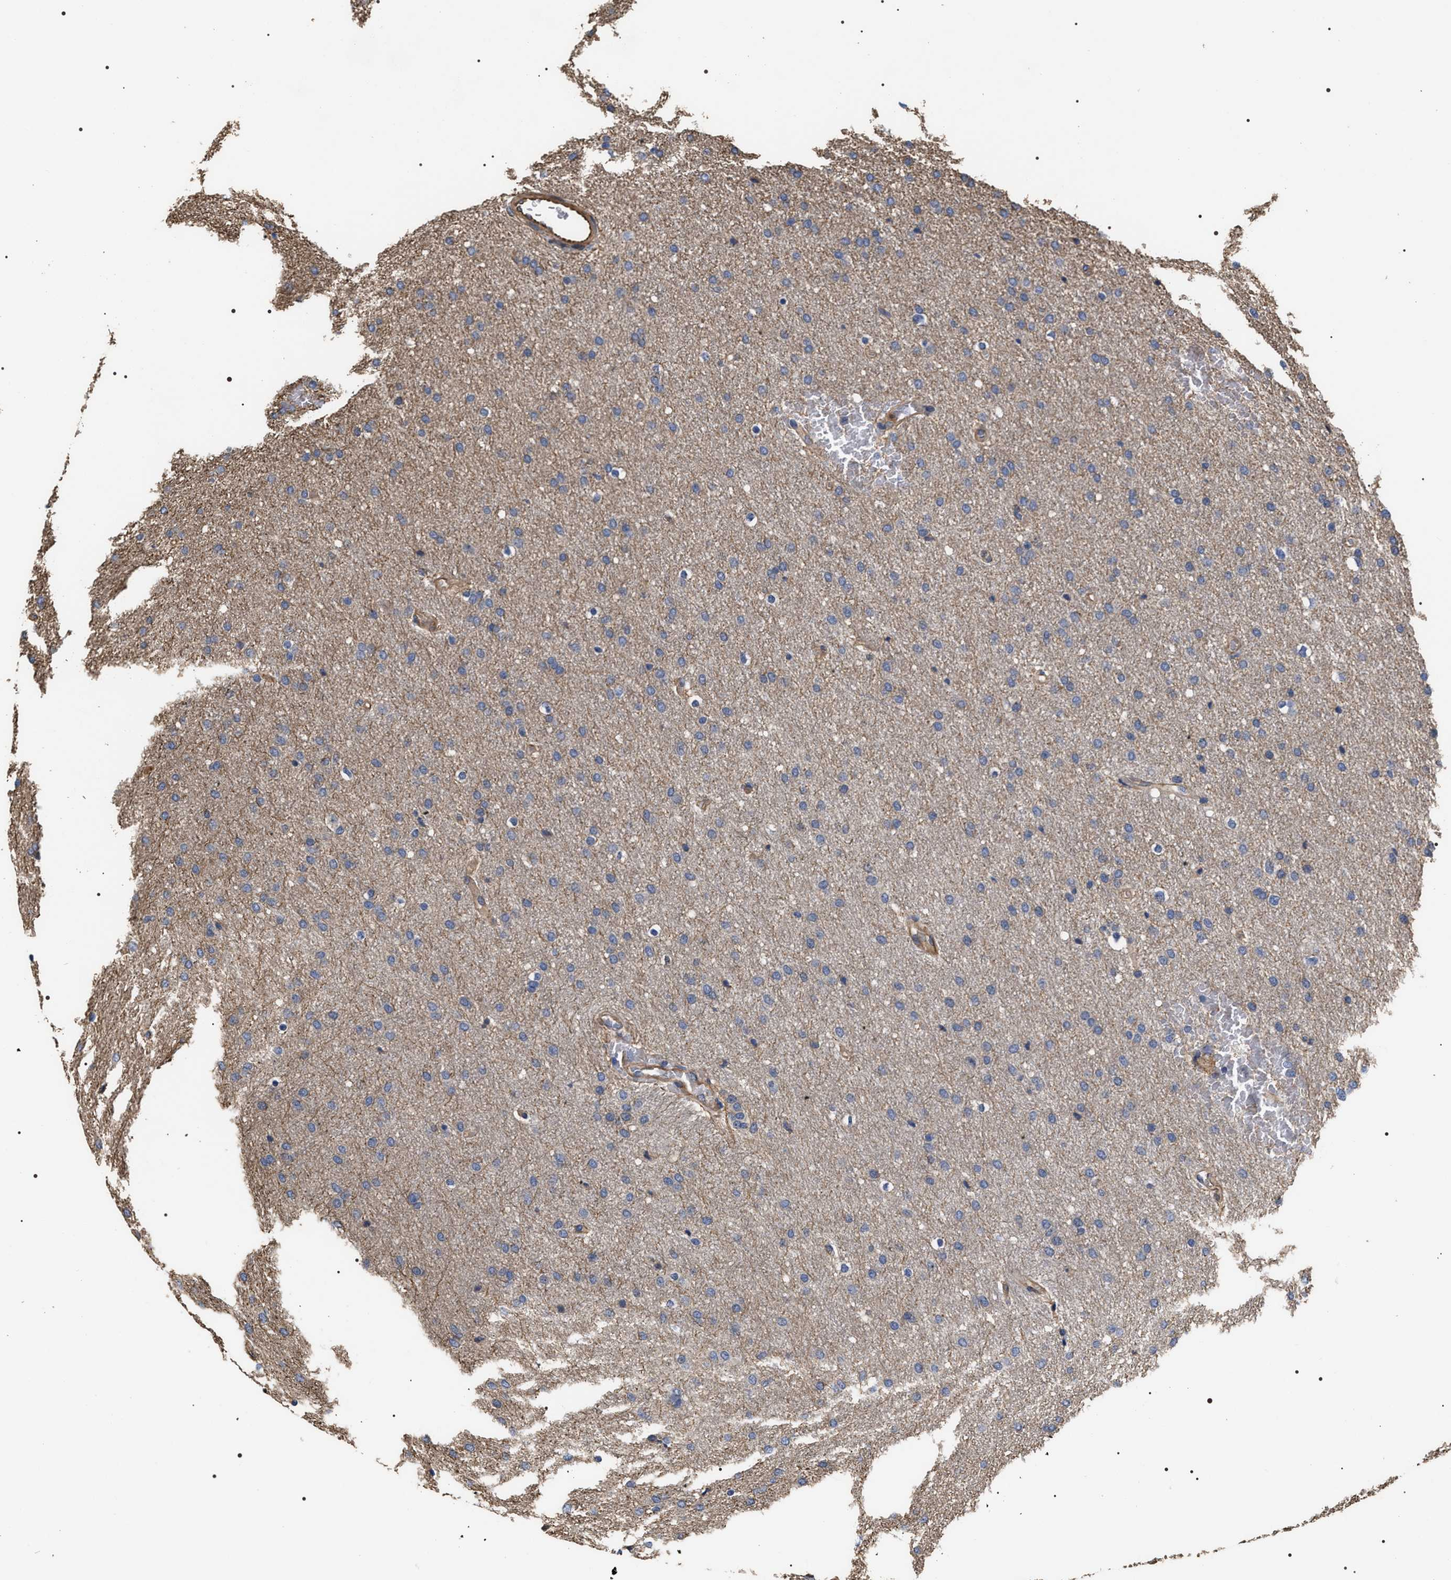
{"staining": {"intensity": "negative", "quantity": "none", "location": "none"}, "tissue": "glioma", "cell_type": "Tumor cells", "image_type": "cancer", "snomed": [{"axis": "morphology", "description": "Glioma, malignant, Low grade"}, {"axis": "topography", "description": "Brain"}], "caption": "Immunohistochemistry of glioma displays no expression in tumor cells.", "gene": "TSPAN33", "patient": {"sex": "female", "age": 37}}